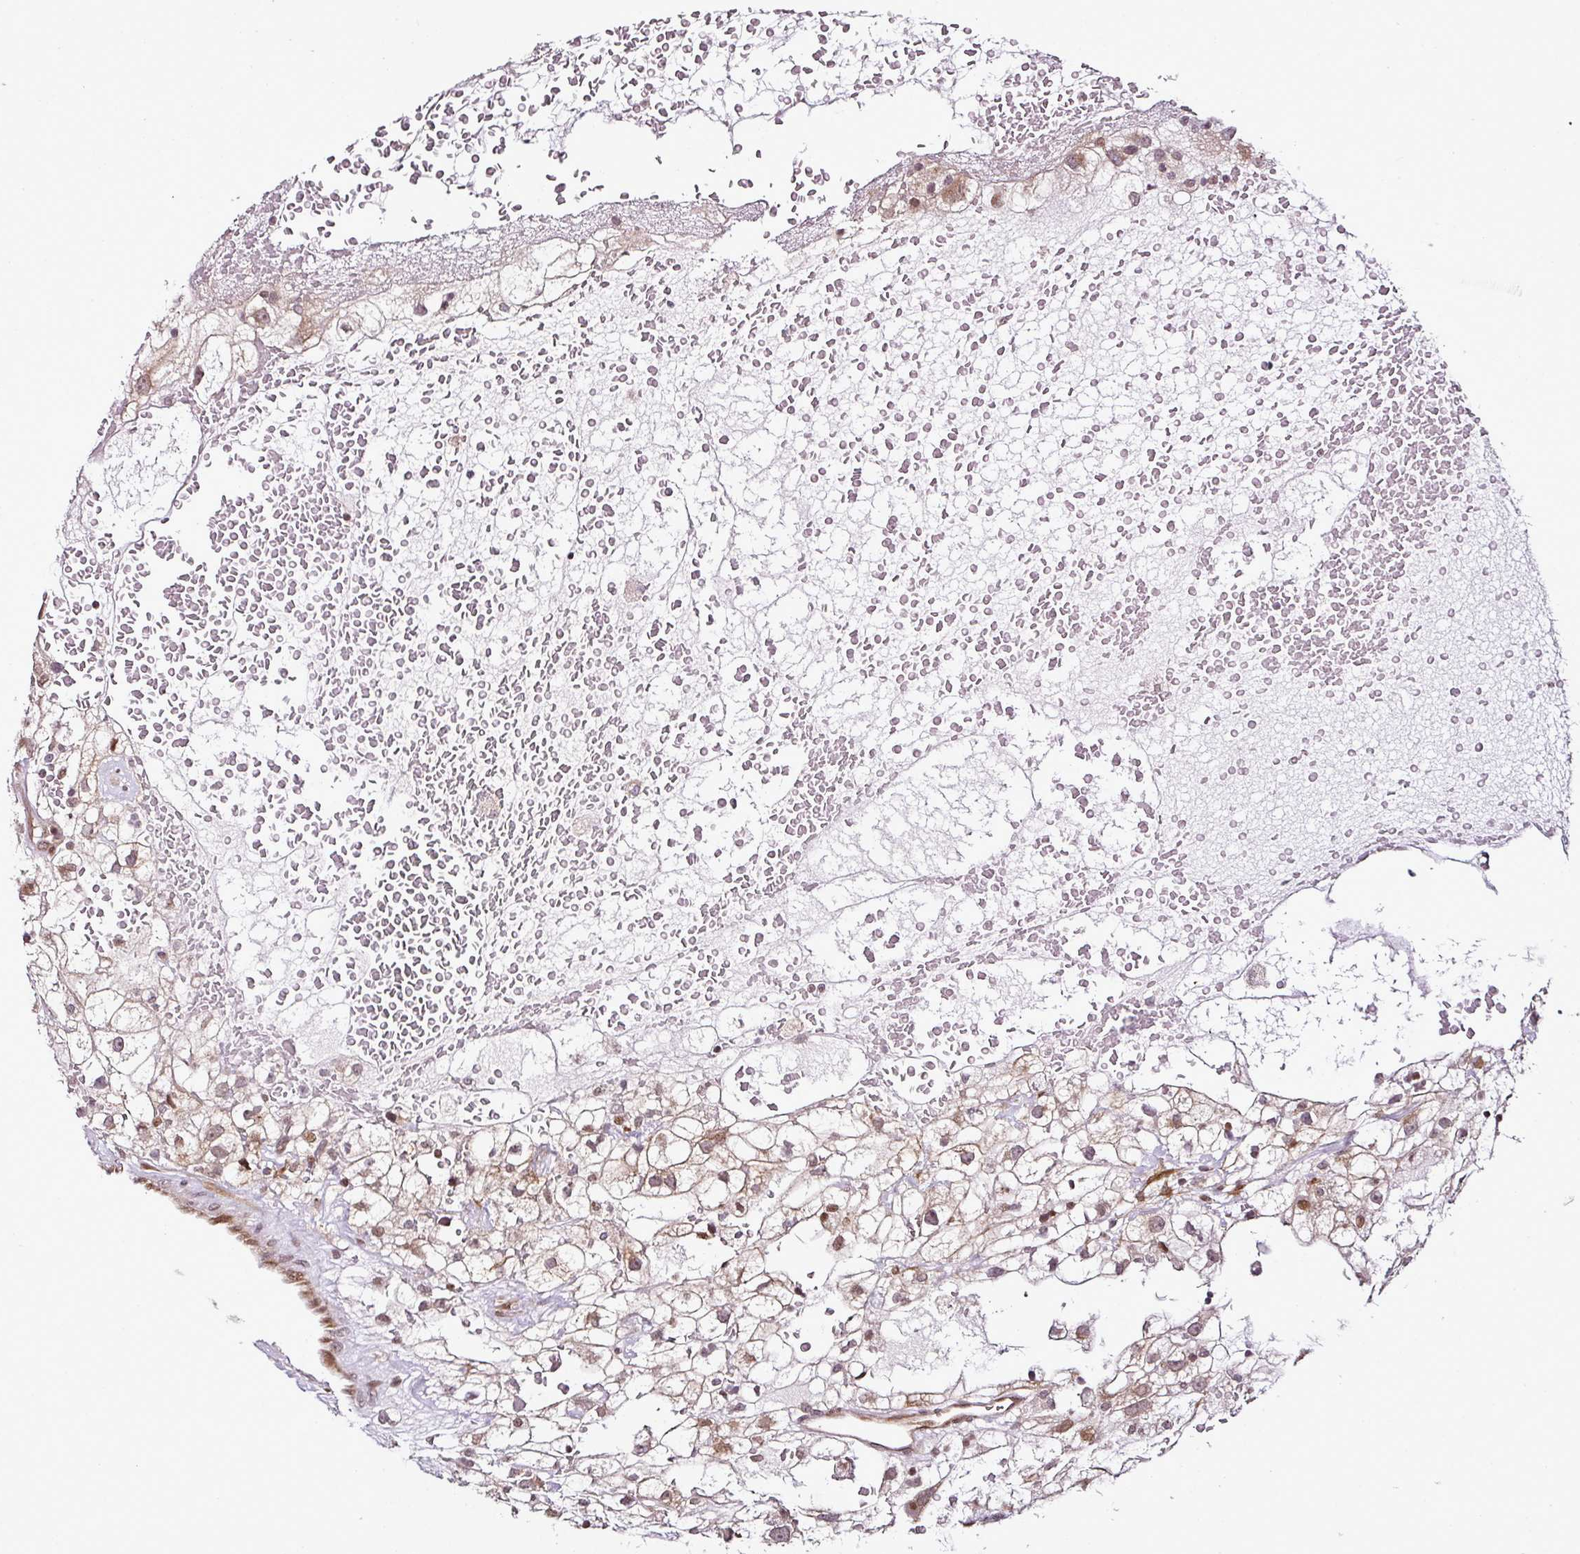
{"staining": {"intensity": "negative", "quantity": "none", "location": "none"}, "tissue": "renal cancer", "cell_type": "Tumor cells", "image_type": "cancer", "snomed": [{"axis": "morphology", "description": "Adenocarcinoma, NOS"}, {"axis": "topography", "description": "Kidney"}], "caption": "A histopathology image of renal cancer stained for a protein demonstrates no brown staining in tumor cells.", "gene": "COPRS", "patient": {"sex": "male", "age": 59}}